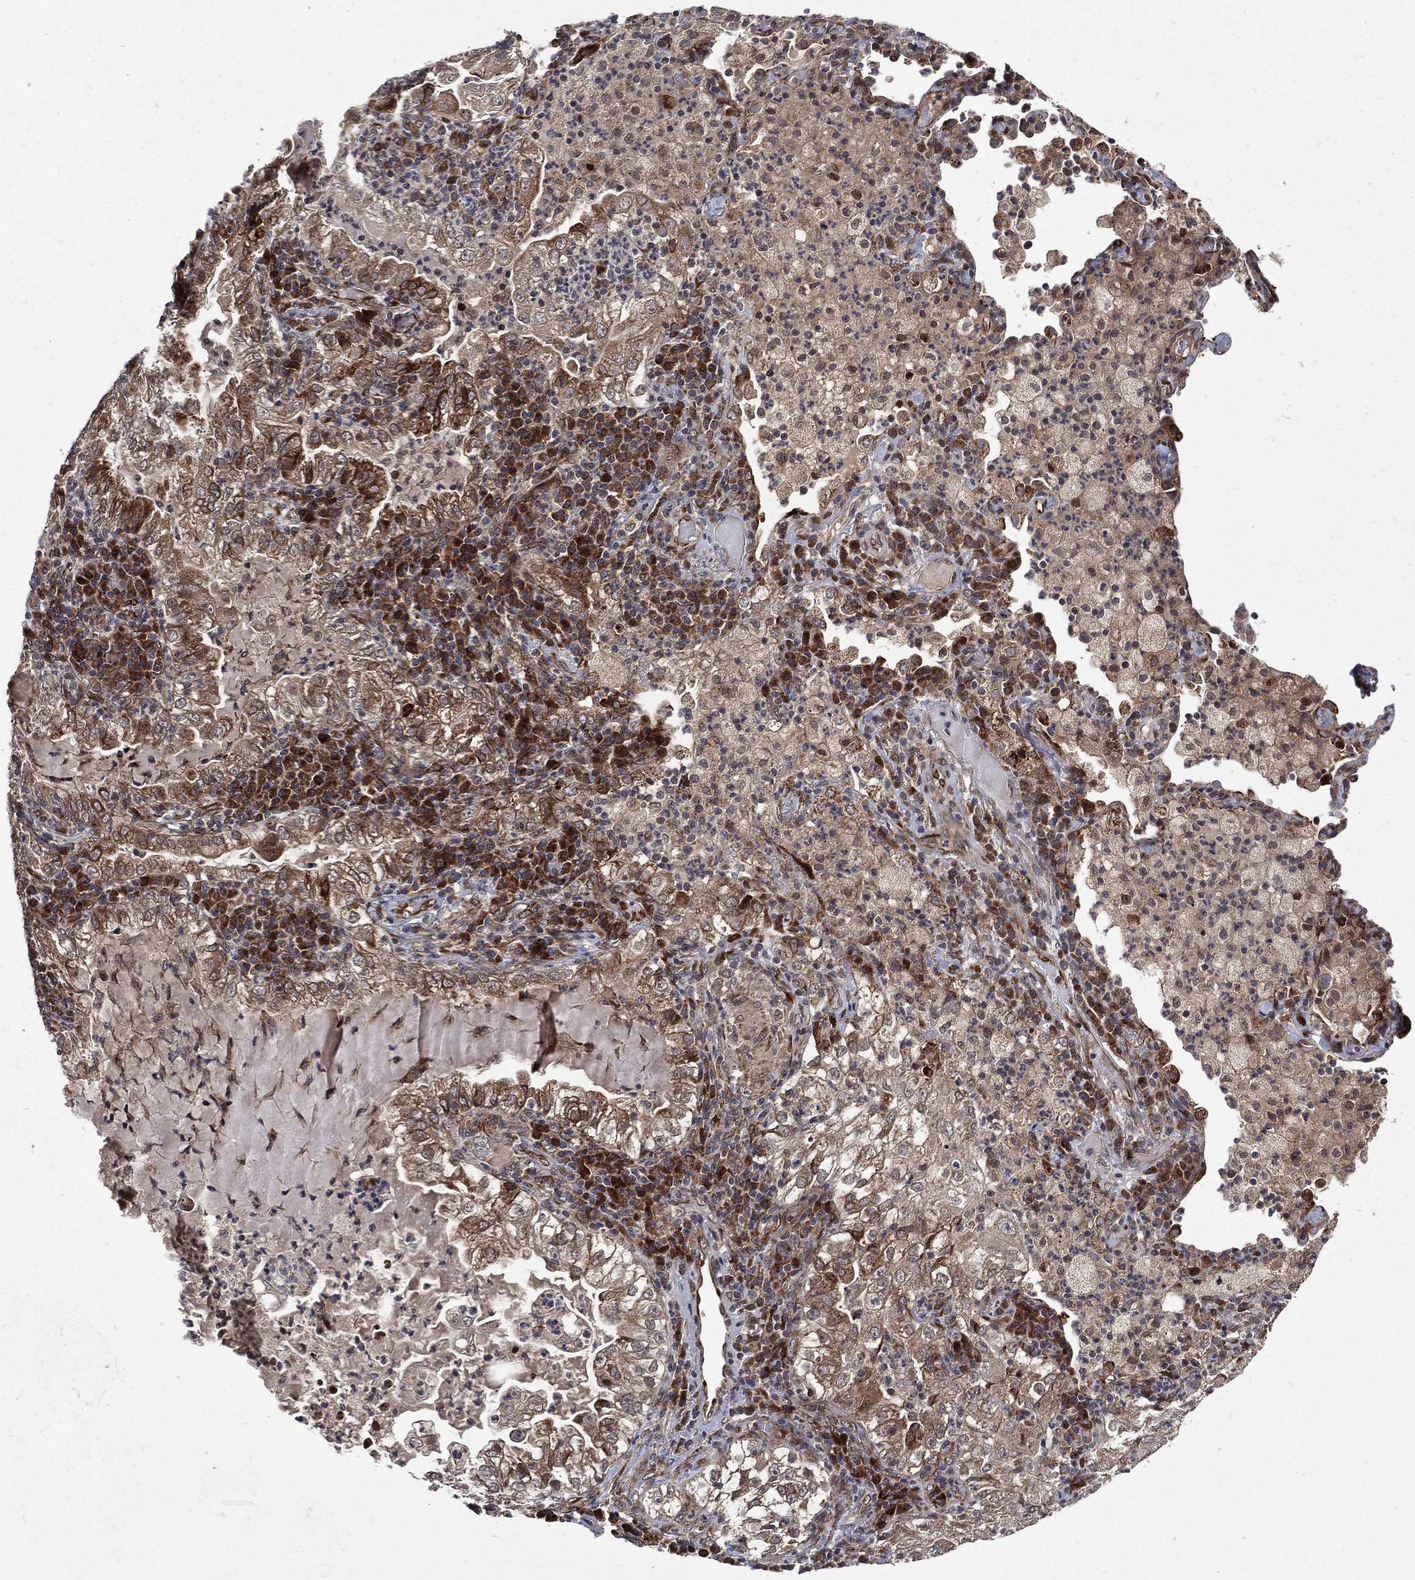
{"staining": {"intensity": "strong", "quantity": "25%-75%", "location": "cytoplasmic/membranous"}, "tissue": "lung cancer", "cell_type": "Tumor cells", "image_type": "cancer", "snomed": [{"axis": "morphology", "description": "Adenocarcinoma, NOS"}, {"axis": "topography", "description": "Lung"}], "caption": "Protein expression analysis of lung adenocarcinoma shows strong cytoplasmic/membranous expression in about 25%-75% of tumor cells. (DAB = brown stain, brightfield microscopy at high magnification).", "gene": "RAB11FIP4", "patient": {"sex": "female", "age": 73}}